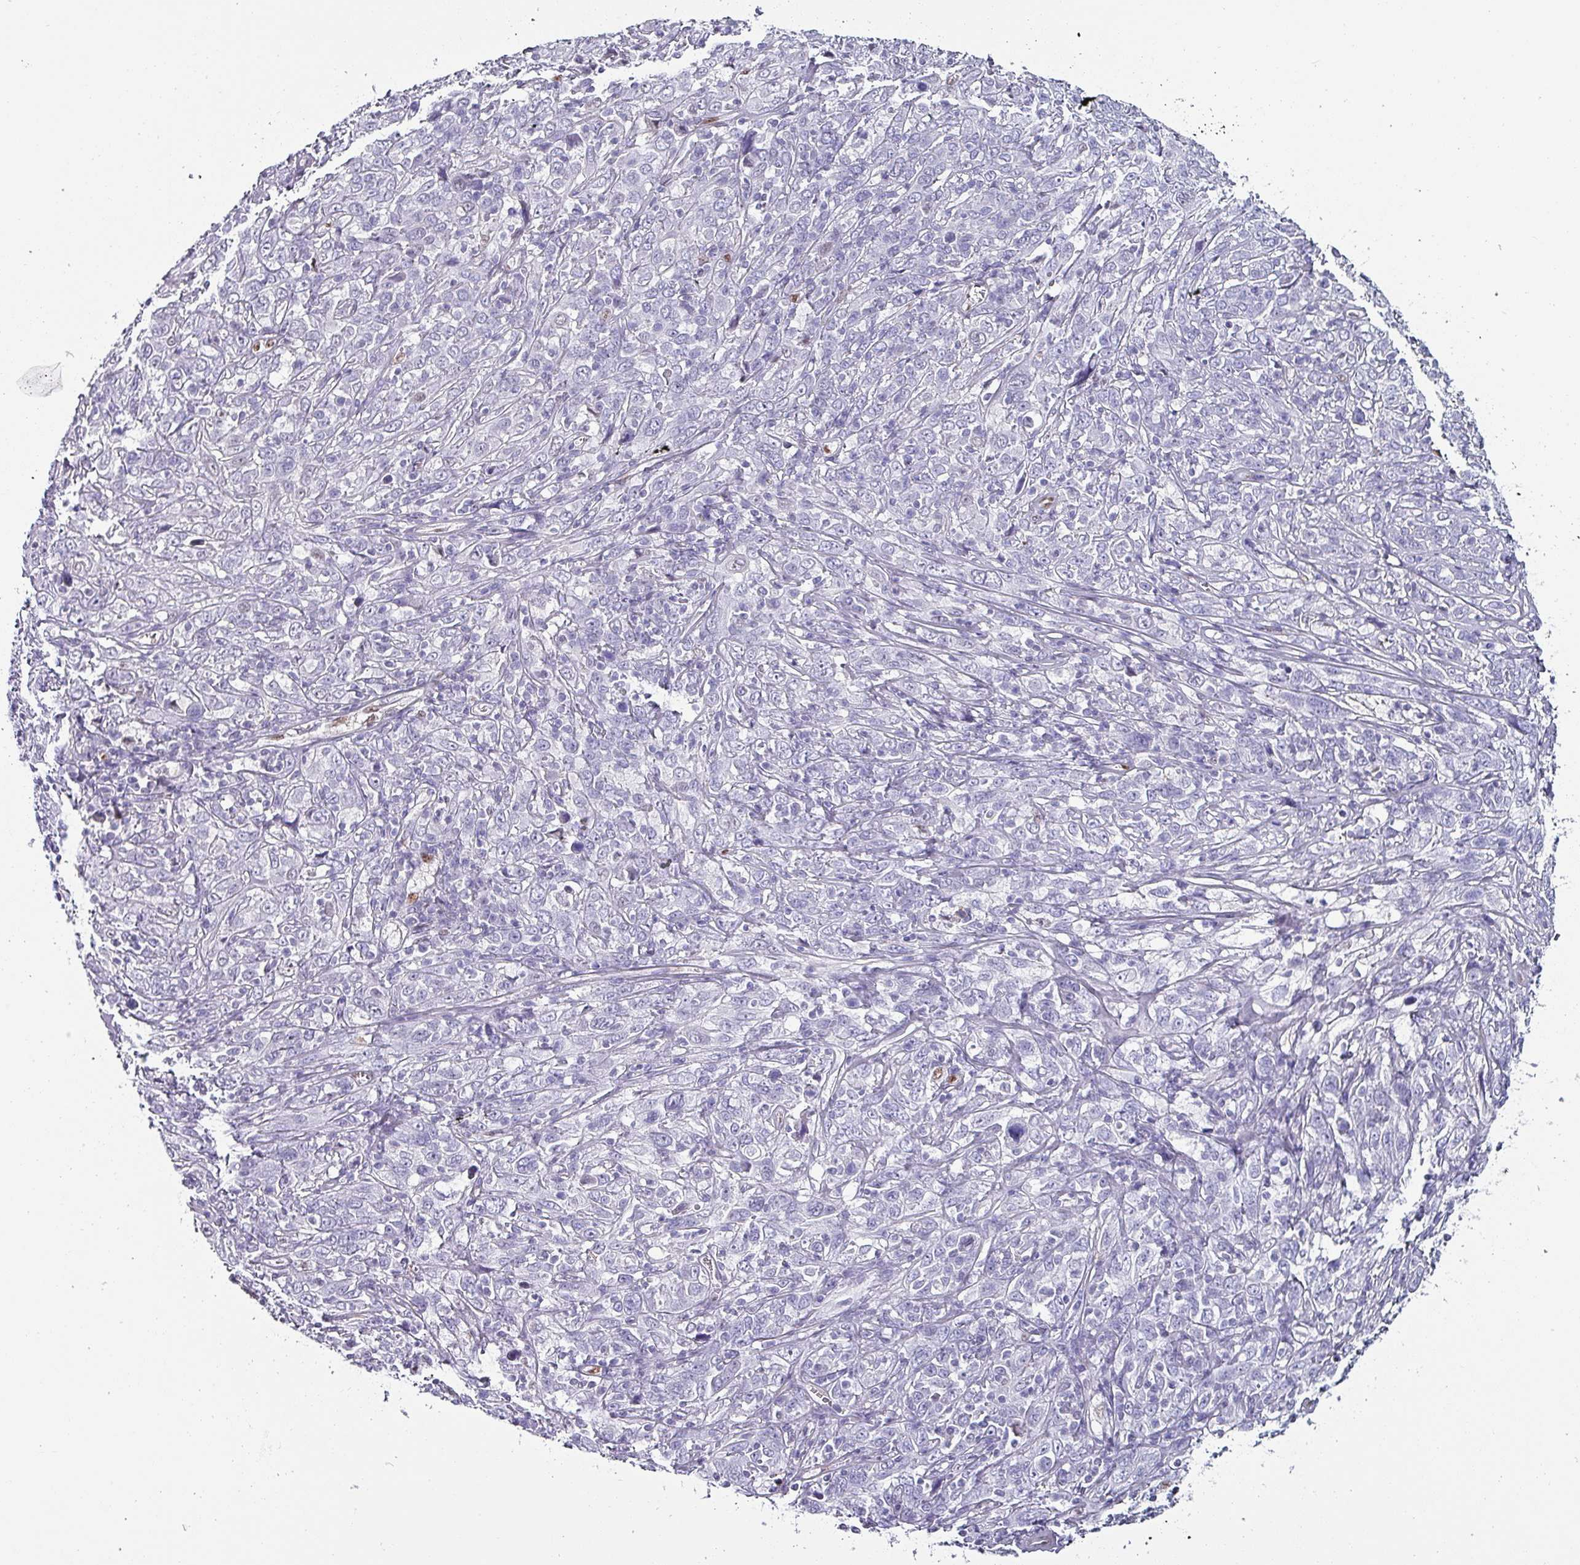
{"staining": {"intensity": "negative", "quantity": "none", "location": "none"}, "tissue": "cervical cancer", "cell_type": "Tumor cells", "image_type": "cancer", "snomed": [{"axis": "morphology", "description": "Squamous cell carcinoma, NOS"}, {"axis": "topography", "description": "Cervix"}], "caption": "This histopathology image is of cervical cancer stained with immunohistochemistry (IHC) to label a protein in brown with the nuclei are counter-stained blue. There is no expression in tumor cells.", "gene": "ZNF816-ZNF321P", "patient": {"sex": "female", "age": 46}}